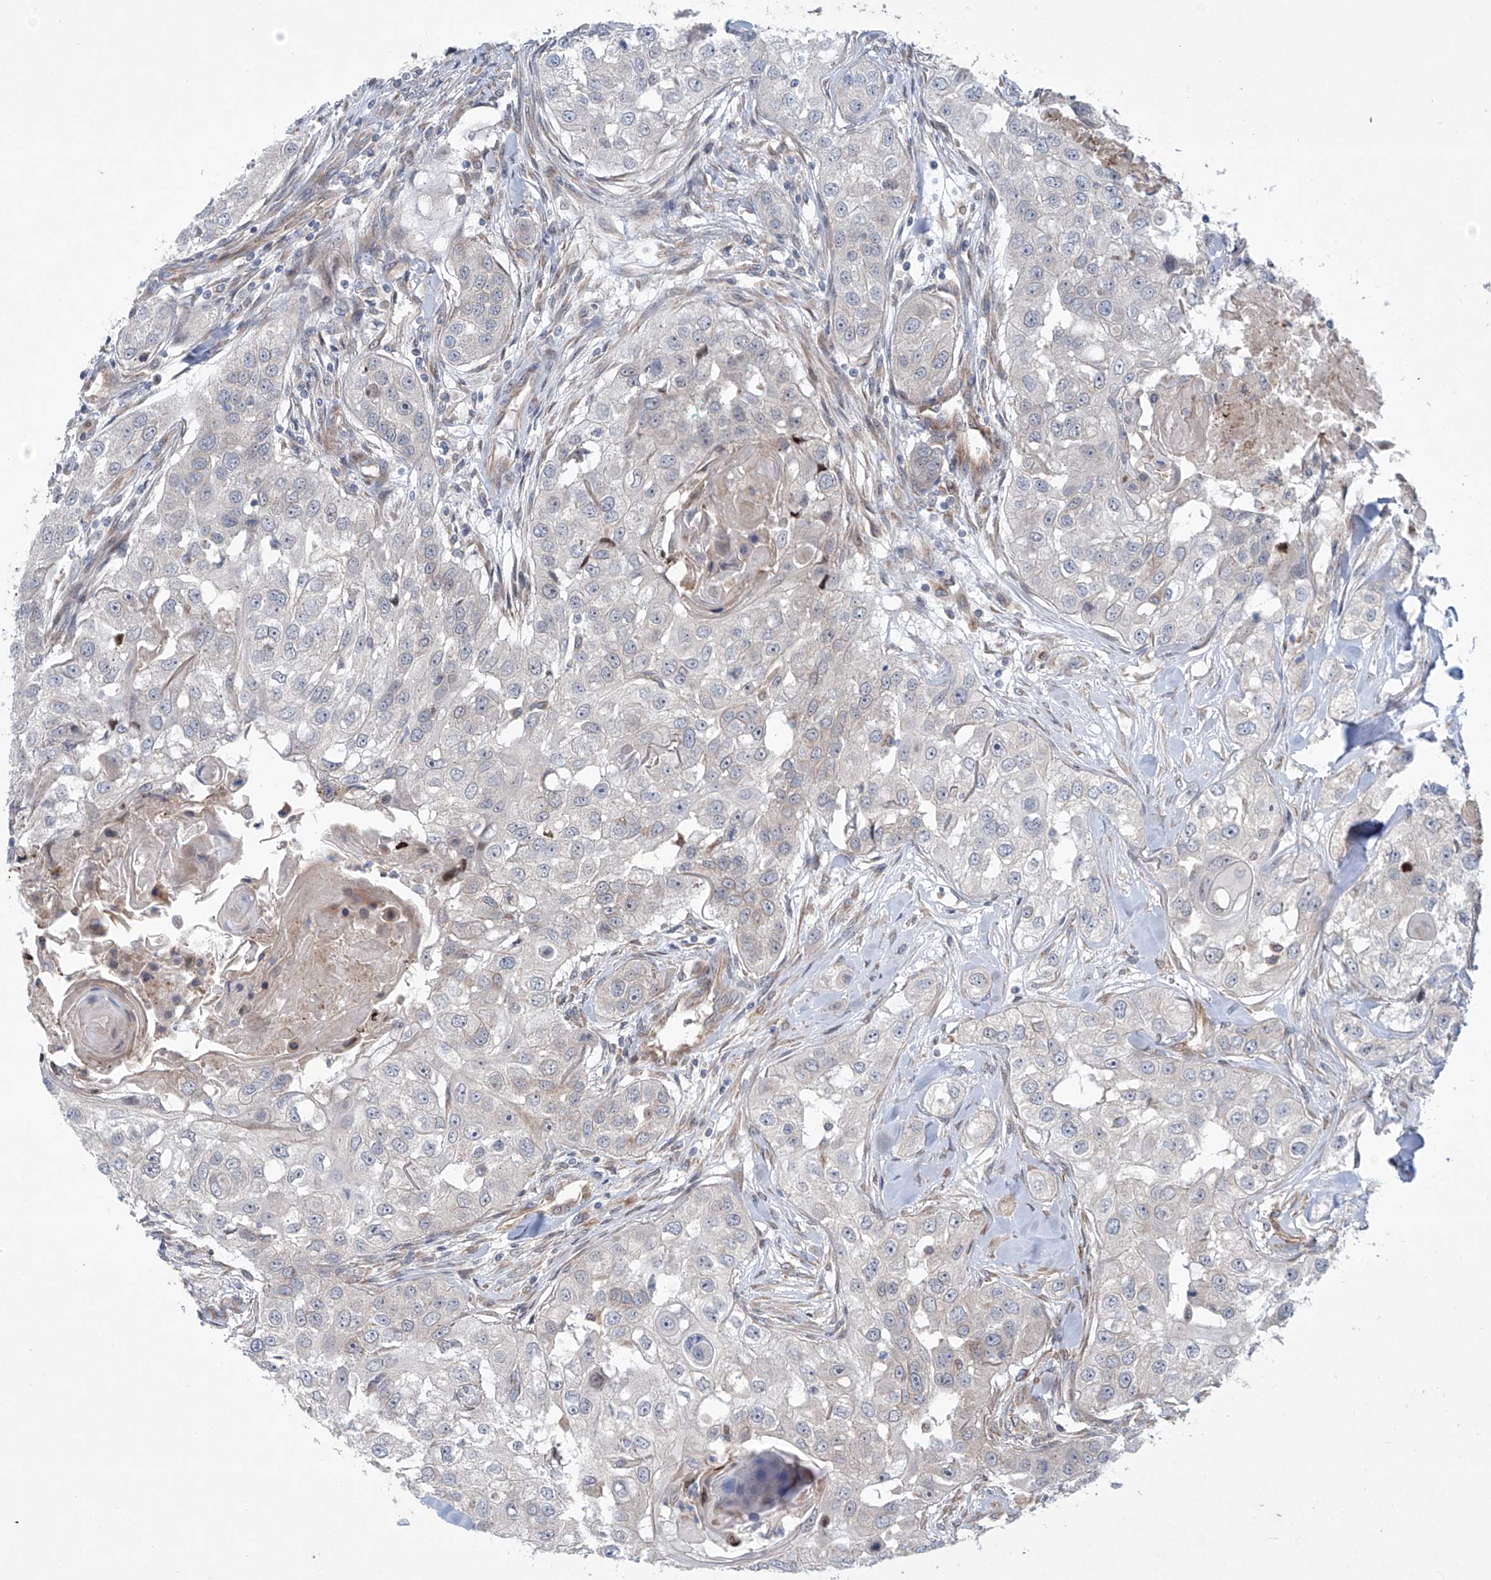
{"staining": {"intensity": "negative", "quantity": "none", "location": "none"}, "tissue": "head and neck cancer", "cell_type": "Tumor cells", "image_type": "cancer", "snomed": [{"axis": "morphology", "description": "Normal tissue, NOS"}, {"axis": "morphology", "description": "Squamous cell carcinoma, NOS"}, {"axis": "topography", "description": "Skeletal muscle"}, {"axis": "topography", "description": "Head-Neck"}], "caption": "Photomicrograph shows no significant protein expression in tumor cells of head and neck cancer (squamous cell carcinoma).", "gene": "KLC4", "patient": {"sex": "male", "age": 51}}